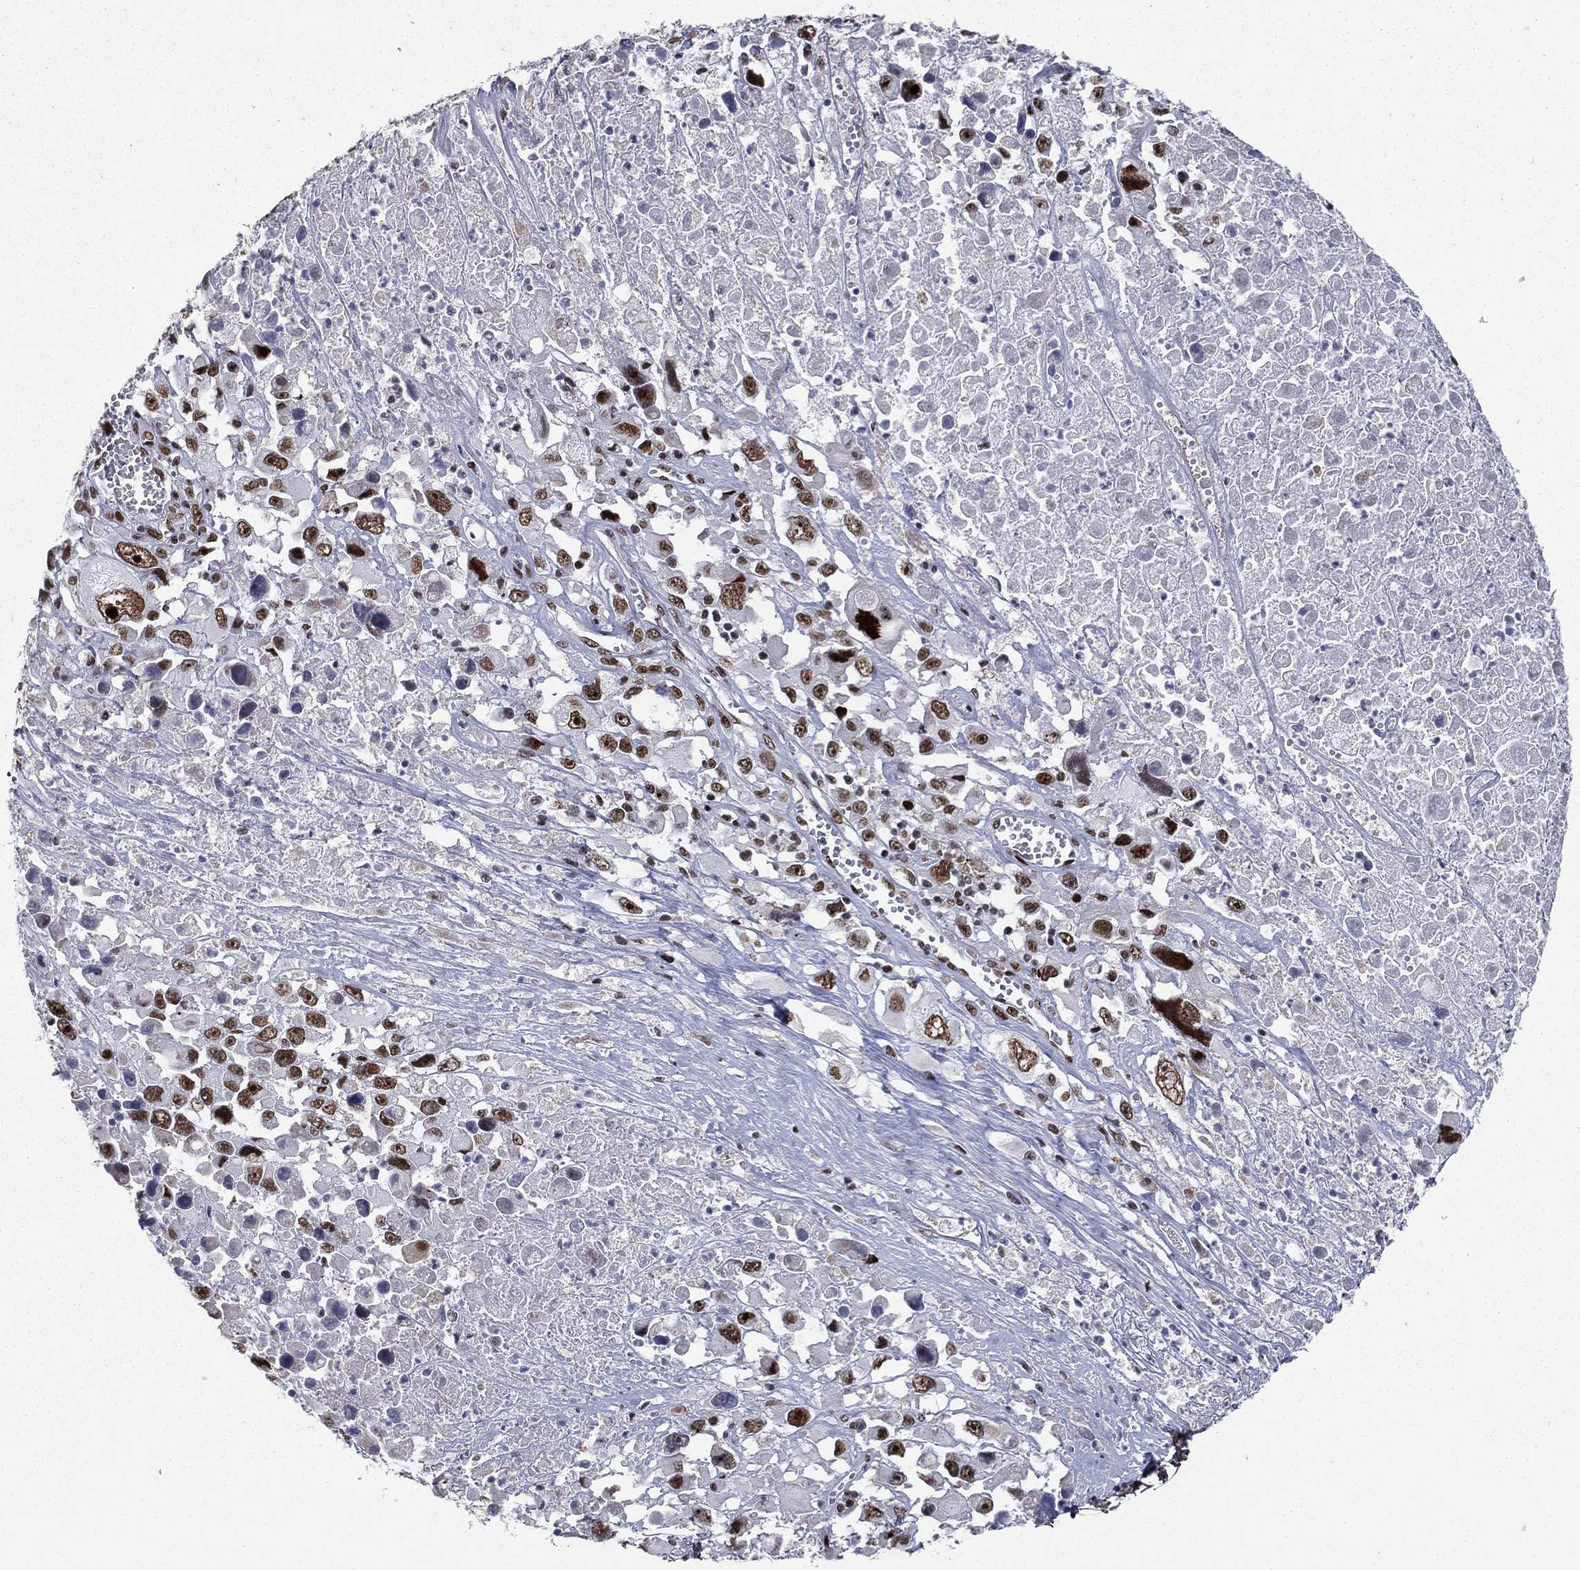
{"staining": {"intensity": "strong", "quantity": ">75%", "location": "nuclear"}, "tissue": "melanoma", "cell_type": "Tumor cells", "image_type": "cancer", "snomed": [{"axis": "morphology", "description": "Malignant melanoma, Metastatic site"}, {"axis": "topography", "description": "Soft tissue"}], "caption": "Strong nuclear protein staining is present in about >75% of tumor cells in melanoma.", "gene": "RTF1", "patient": {"sex": "male", "age": 50}}